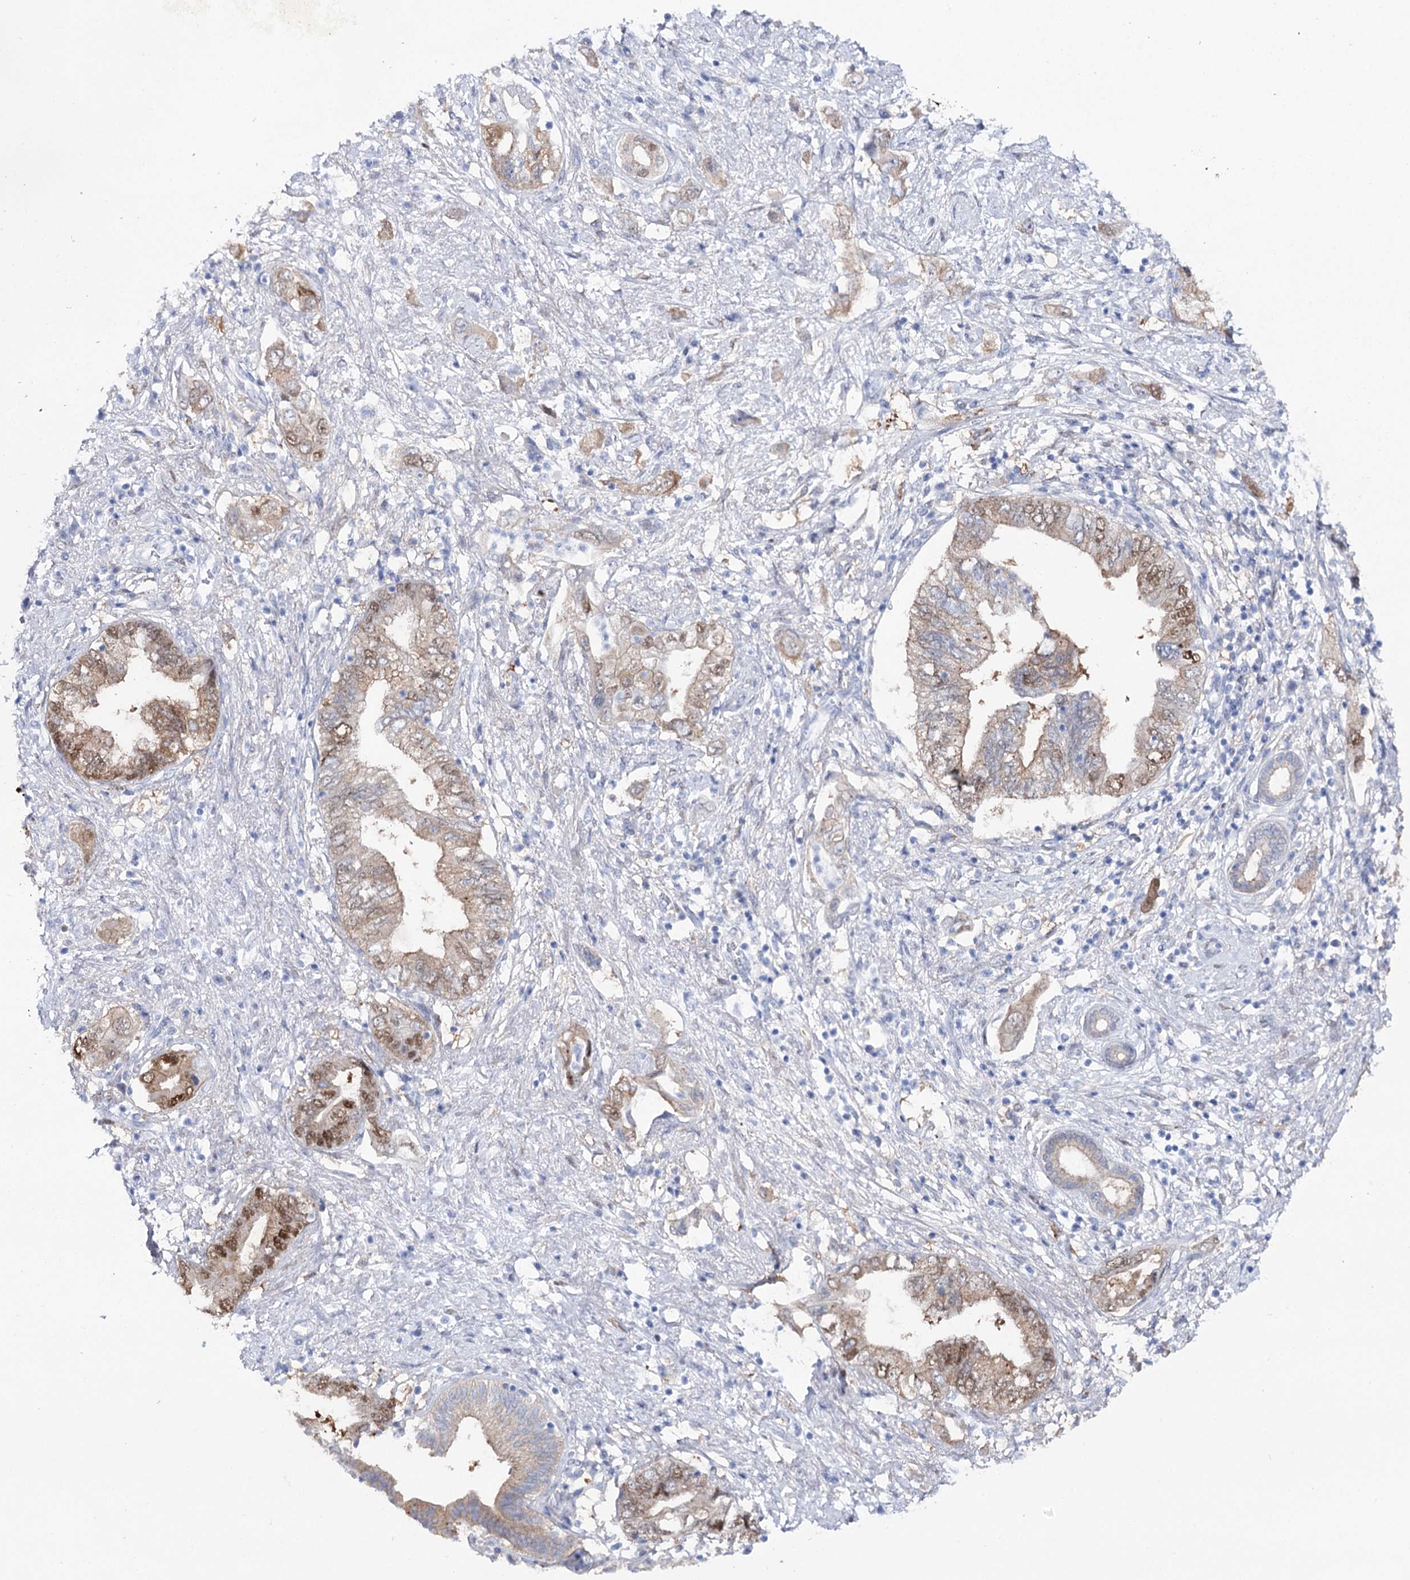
{"staining": {"intensity": "moderate", "quantity": "25%-75%", "location": "cytoplasmic/membranous,nuclear"}, "tissue": "pancreatic cancer", "cell_type": "Tumor cells", "image_type": "cancer", "snomed": [{"axis": "morphology", "description": "Adenocarcinoma, NOS"}, {"axis": "topography", "description": "Pancreas"}], "caption": "Brown immunohistochemical staining in human pancreatic cancer (adenocarcinoma) displays moderate cytoplasmic/membranous and nuclear expression in about 25%-75% of tumor cells.", "gene": "UGDH", "patient": {"sex": "female", "age": 73}}